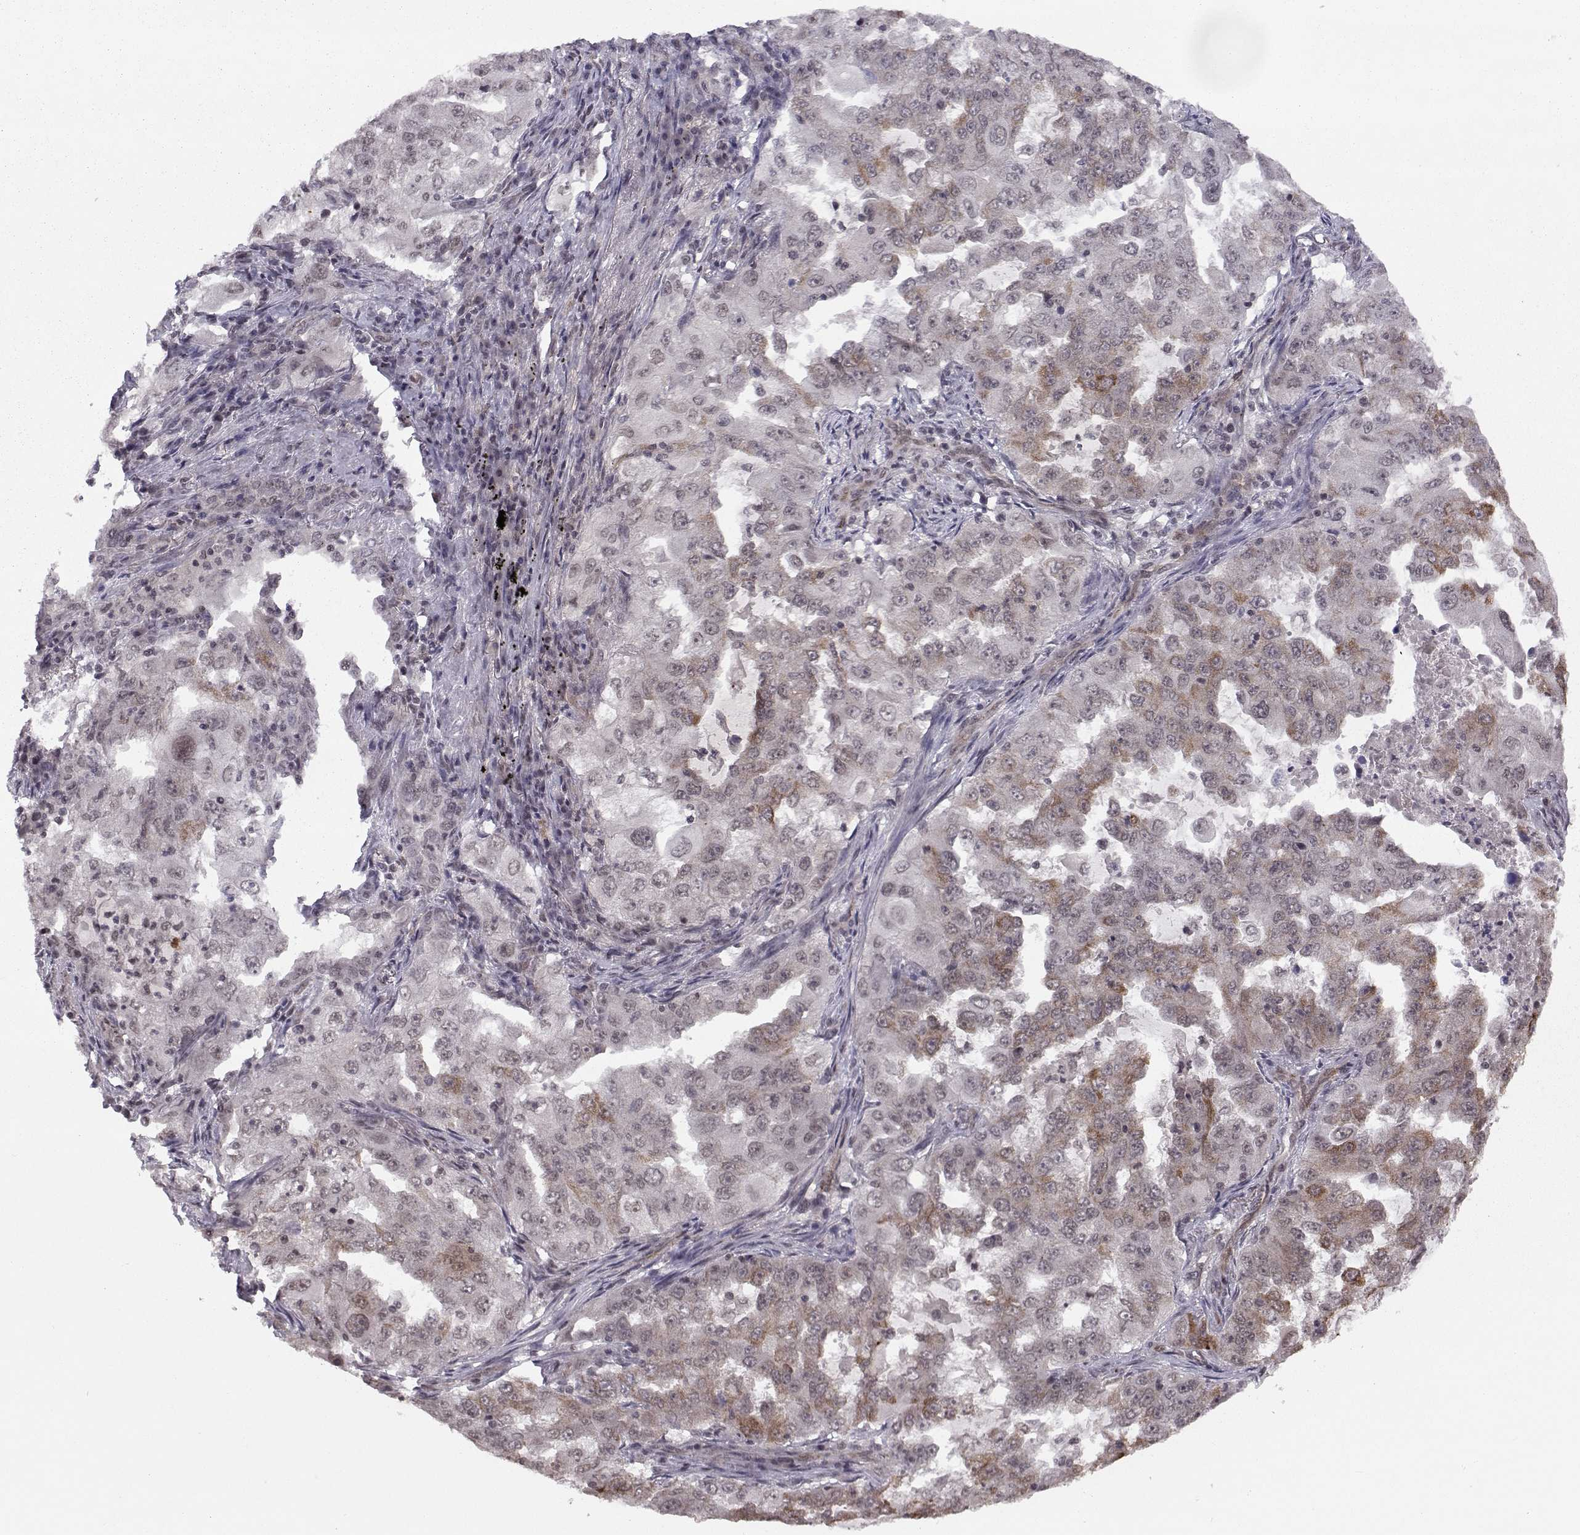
{"staining": {"intensity": "strong", "quantity": "25%-75%", "location": "cytoplasmic/membranous"}, "tissue": "lung cancer", "cell_type": "Tumor cells", "image_type": "cancer", "snomed": [{"axis": "morphology", "description": "Adenocarcinoma, NOS"}, {"axis": "topography", "description": "Lung"}], "caption": "This histopathology image shows immunohistochemistry staining of human adenocarcinoma (lung), with high strong cytoplasmic/membranous positivity in approximately 25%-75% of tumor cells.", "gene": "KIF13B", "patient": {"sex": "female", "age": 61}}